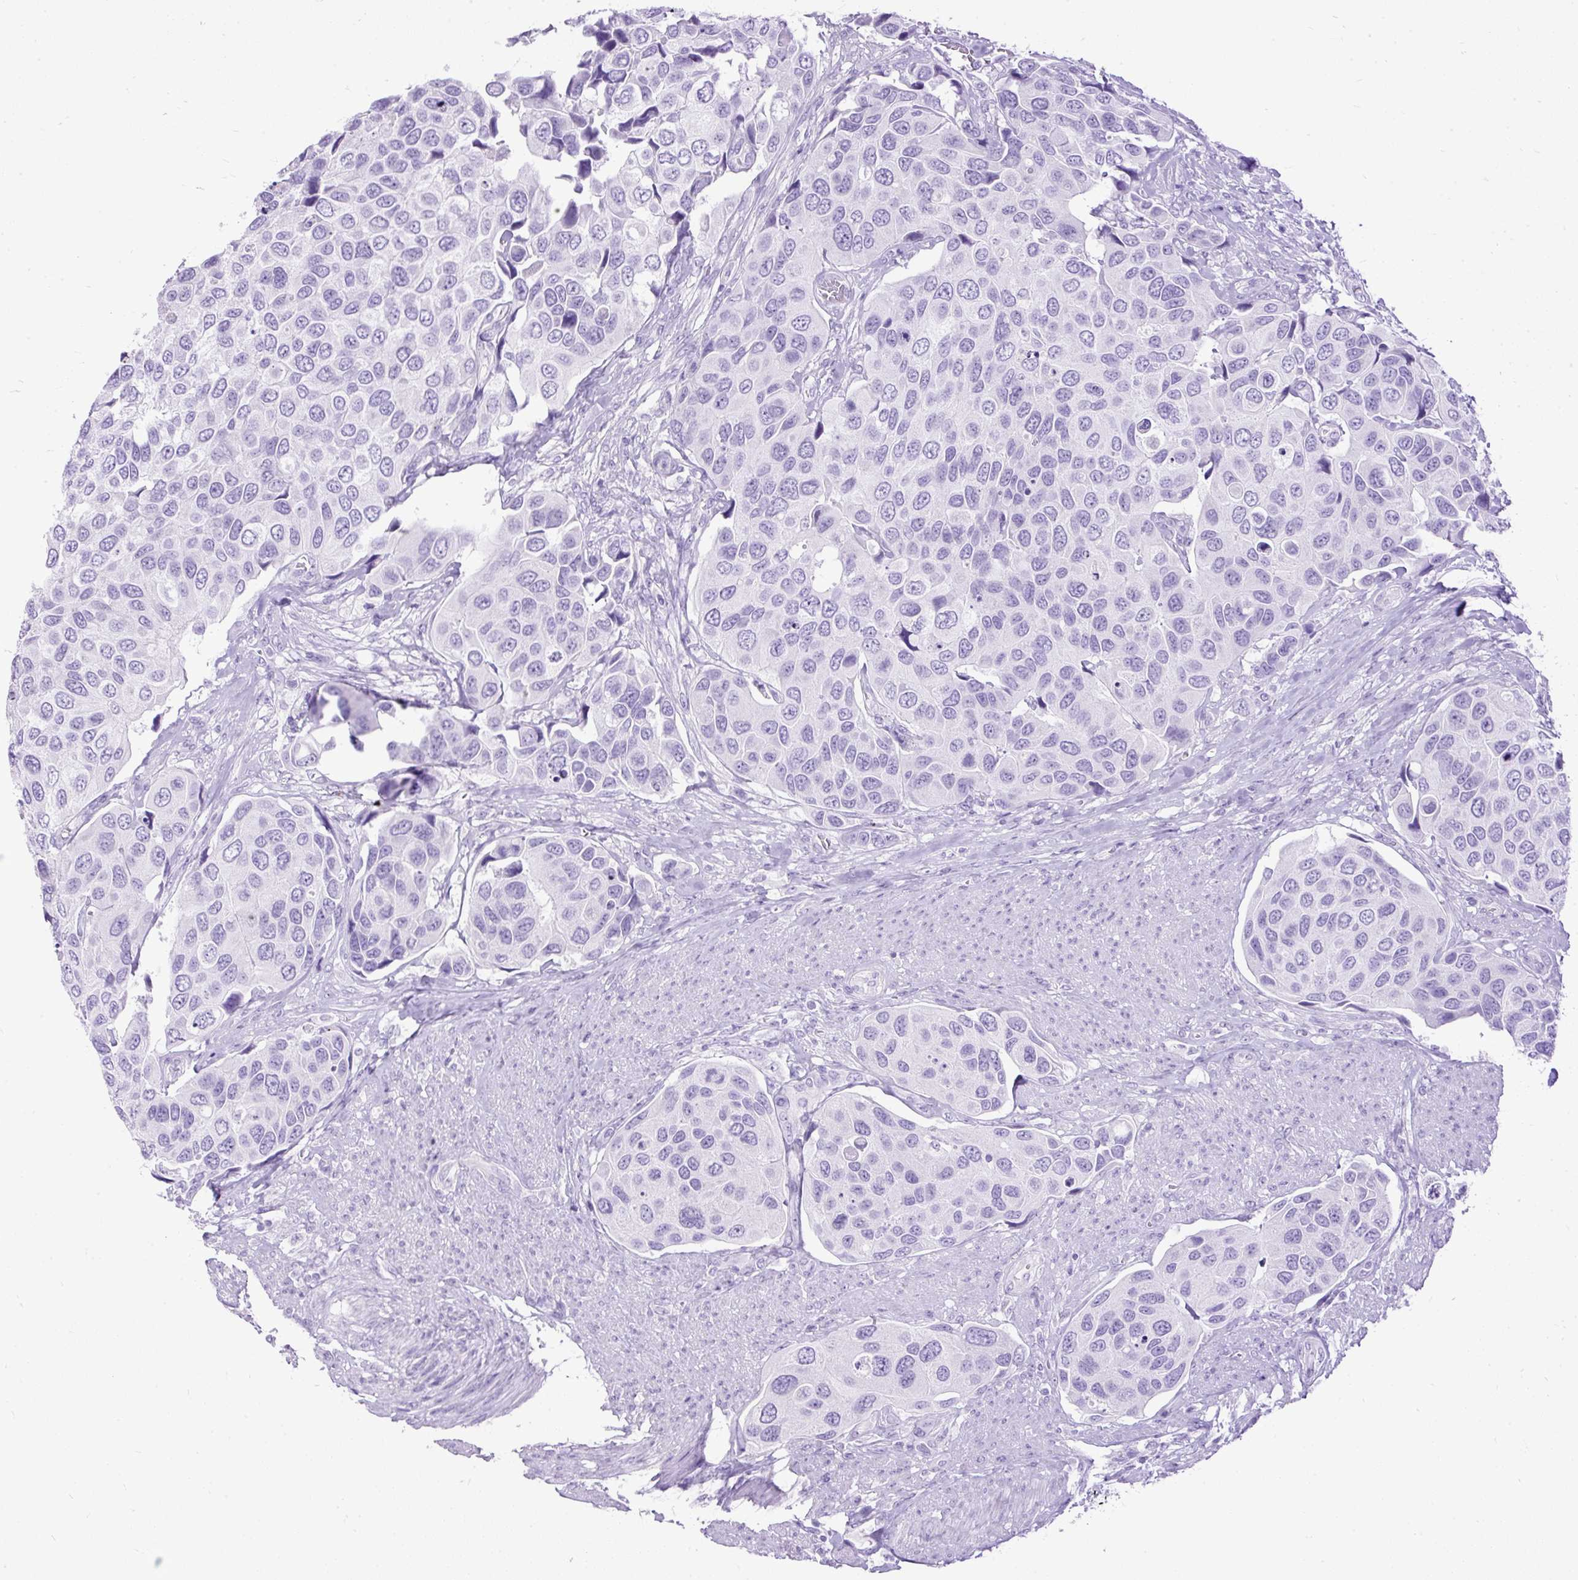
{"staining": {"intensity": "negative", "quantity": "none", "location": "none"}, "tissue": "urothelial cancer", "cell_type": "Tumor cells", "image_type": "cancer", "snomed": [{"axis": "morphology", "description": "Urothelial carcinoma, High grade"}, {"axis": "topography", "description": "Urinary bladder"}], "caption": "IHC histopathology image of human urothelial cancer stained for a protein (brown), which shows no staining in tumor cells.", "gene": "HEY1", "patient": {"sex": "male", "age": 74}}